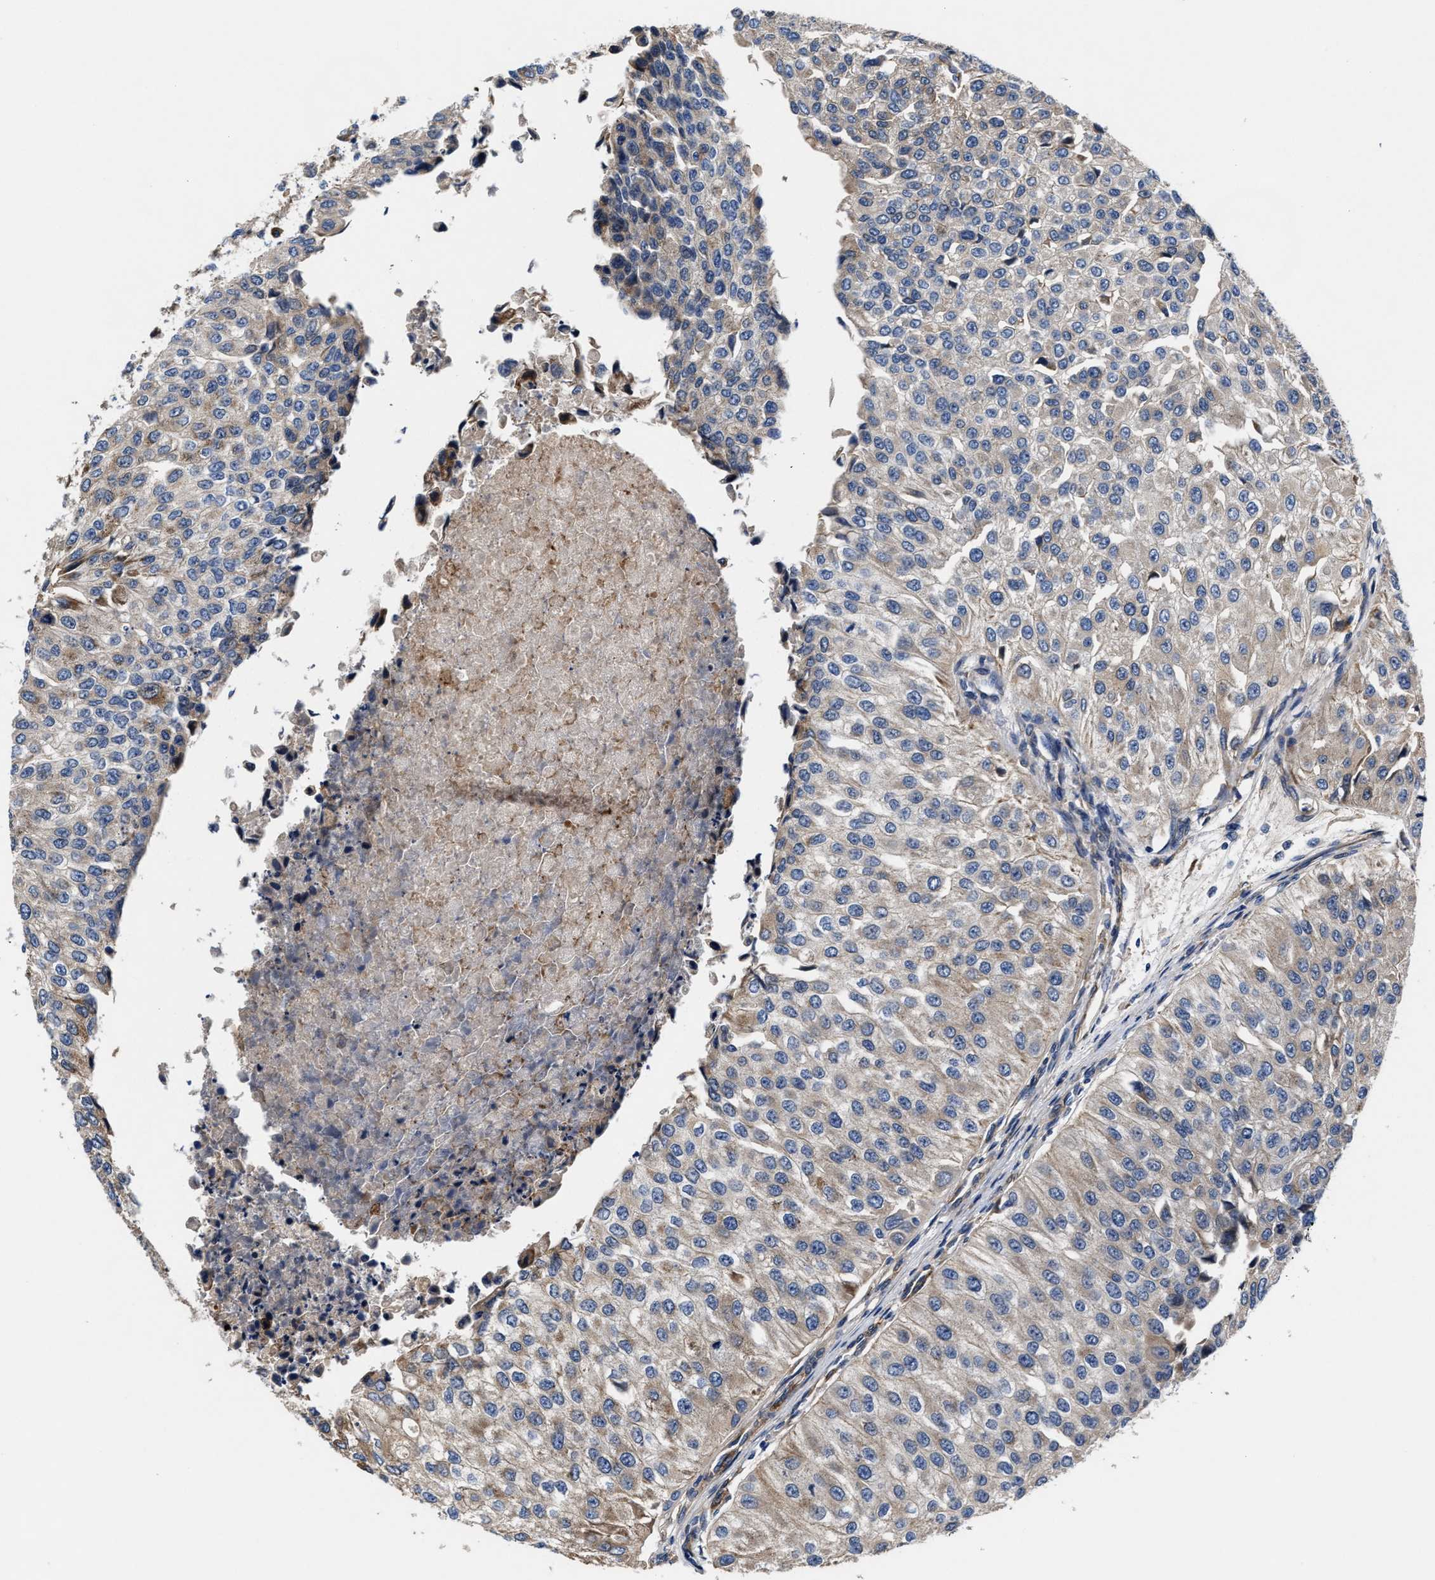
{"staining": {"intensity": "weak", "quantity": "<25%", "location": "cytoplasmic/membranous"}, "tissue": "urothelial cancer", "cell_type": "Tumor cells", "image_type": "cancer", "snomed": [{"axis": "morphology", "description": "Urothelial carcinoma, High grade"}, {"axis": "topography", "description": "Kidney"}, {"axis": "topography", "description": "Urinary bladder"}], "caption": "Immunohistochemical staining of human urothelial cancer exhibits no significant staining in tumor cells.", "gene": "SLC12A2", "patient": {"sex": "male", "age": 77}}